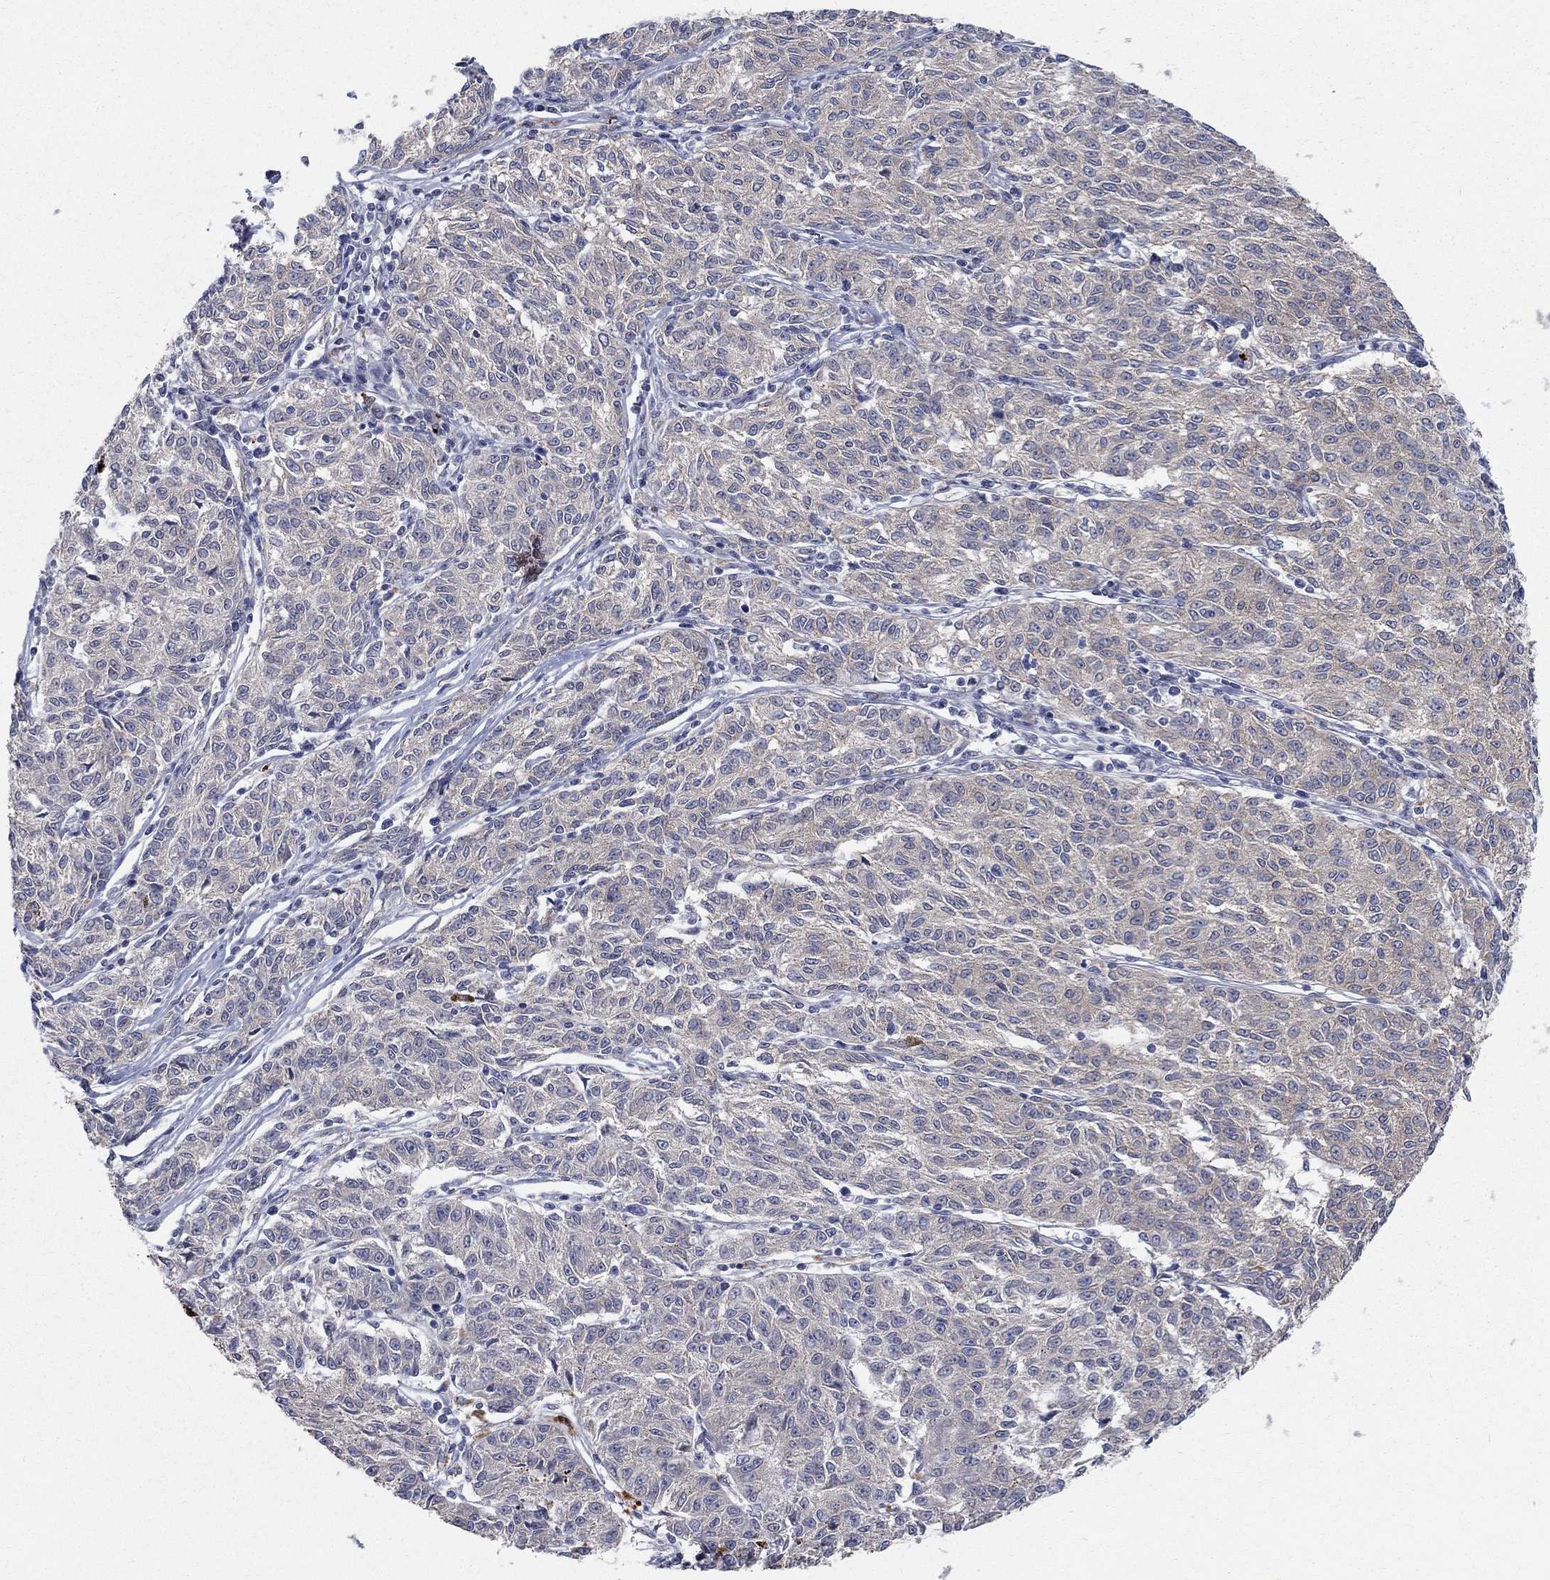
{"staining": {"intensity": "negative", "quantity": "none", "location": "none"}, "tissue": "melanoma", "cell_type": "Tumor cells", "image_type": "cancer", "snomed": [{"axis": "morphology", "description": "Malignant melanoma, NOS"}, {"axis": "topography", "description": "Skin"}], "caption": "Immunohistochemical staining of melanoma exhibits no significant positivity in tumor cells. (Brightfield microscopy of DAB IHC at high magnification).", "gene": "MTSS2", "patient": {"sex": "female", "age": 72}}